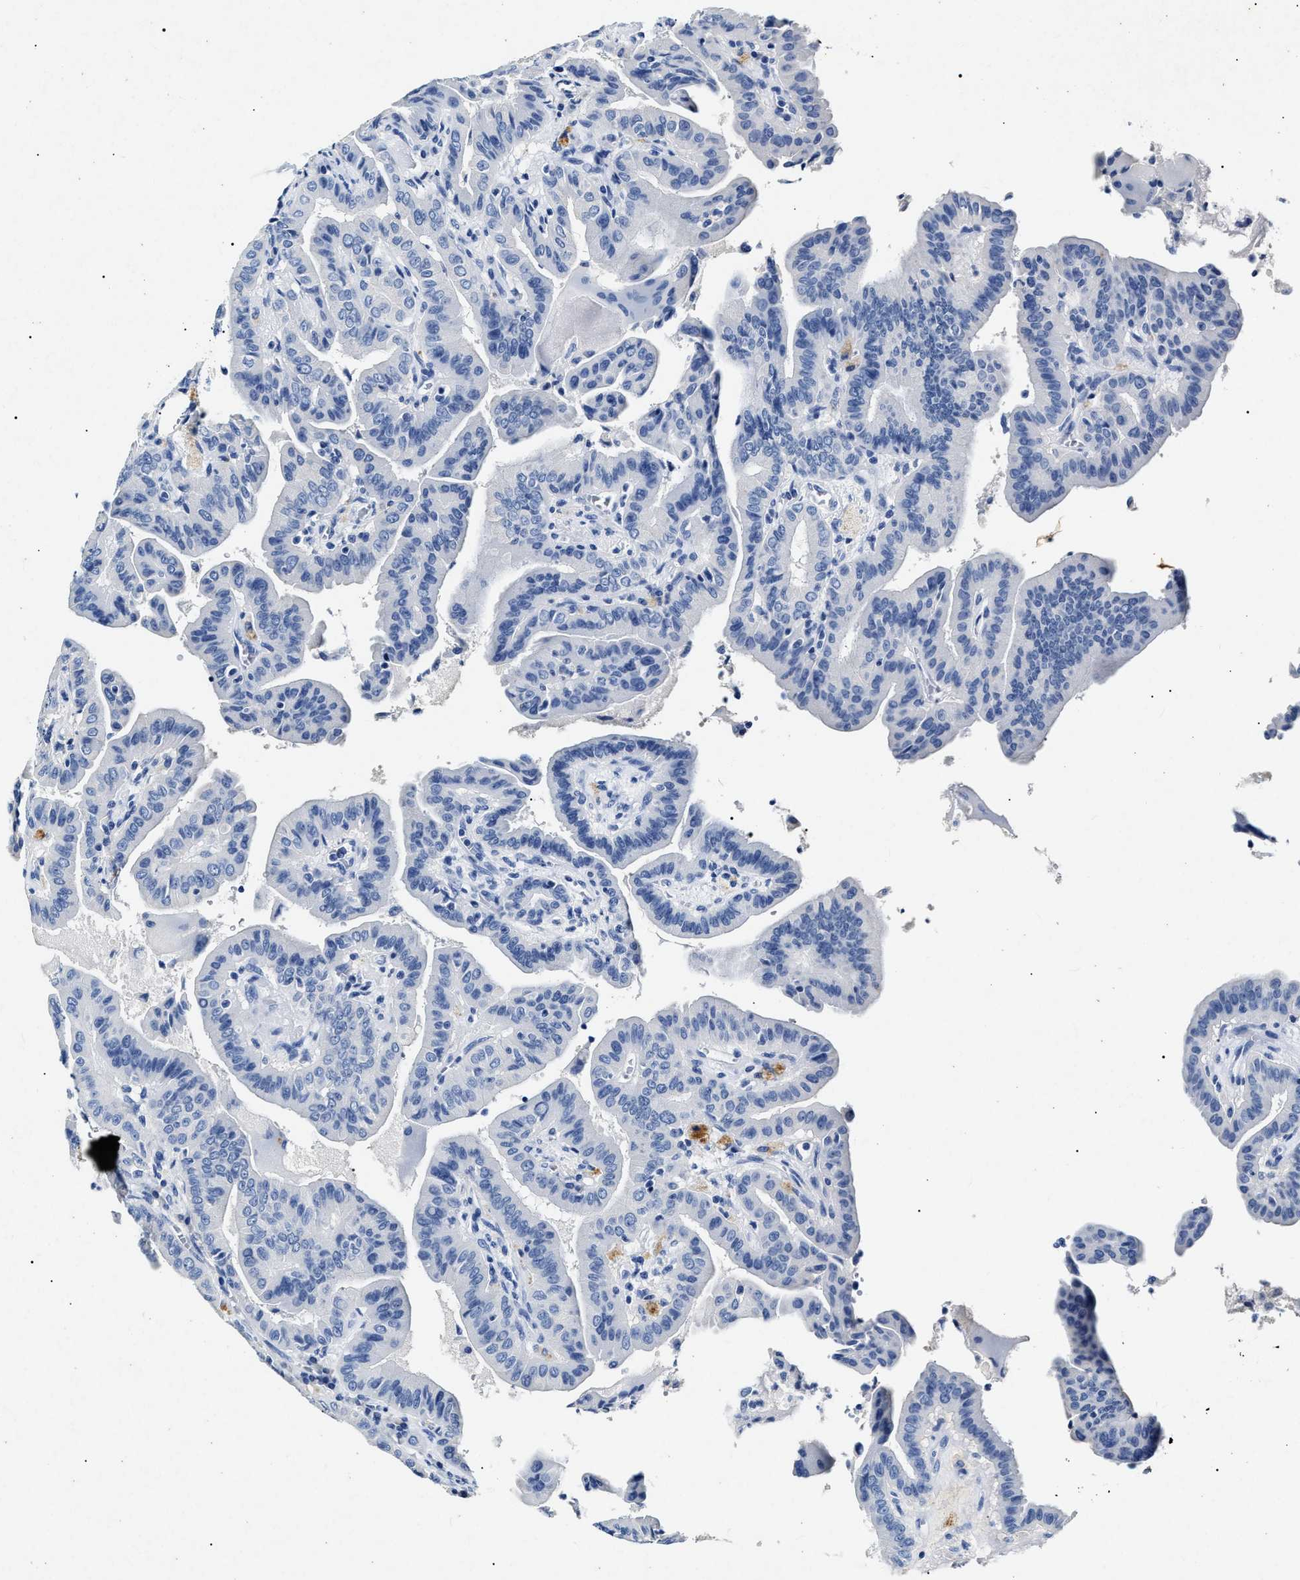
{"staining": {"intensity": "negative", "quantity": "none", "location": "none"}, "tissue": "thyroid cancer", "cell_type": "Tumor cells", "image_type": "cancer", "snomed": [{"axis": "morphology", "description": "Papillary adenocarcinoma, NOS"}, {"axis": "topography", "description": "Thyroid gland"}], "caption": "Immunohistochemistry (IHC) image of neoplastic tissue: human thyroid cancer (papillary adenocarcinoma) stained with DAB demonstrates no significant protein positivity in tumor cells. Nuclei are stained in blue.", "gene": "LRRC8E", "patient": {"sex": "male", "age": 33}}